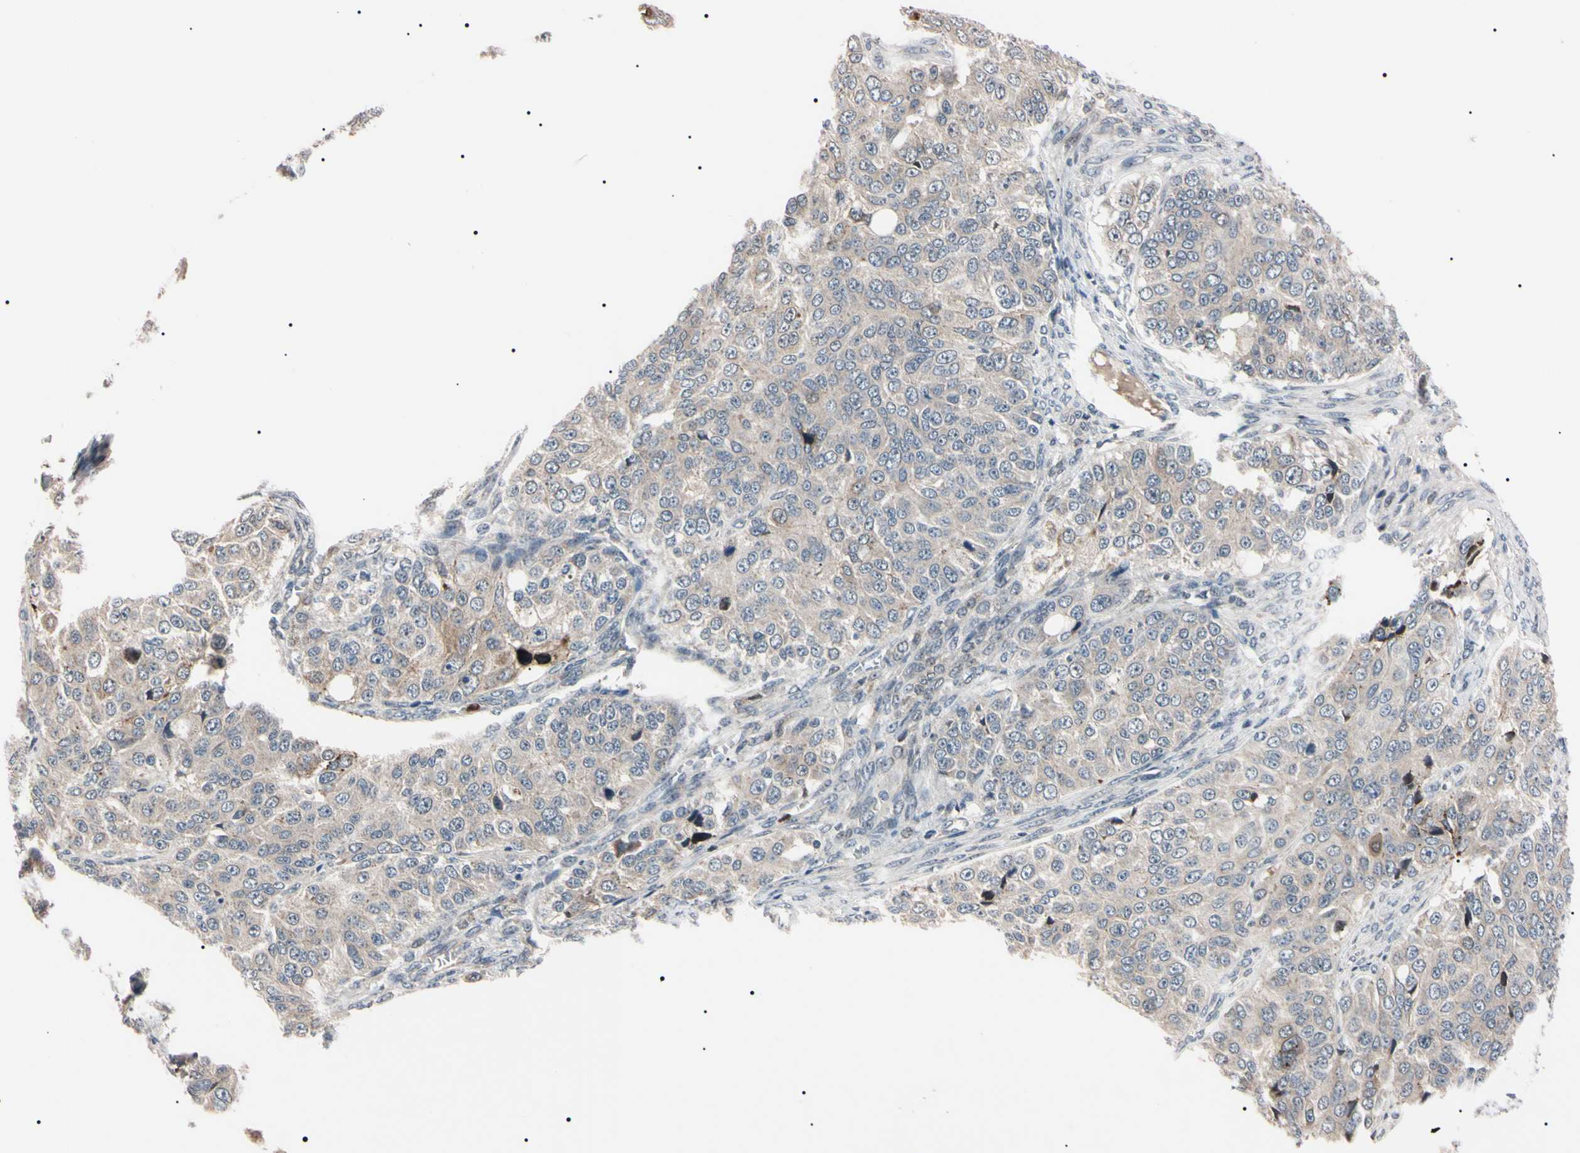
{"staining": {"intensity": "weak", "quantity": ">75%", "location": "cytoplasmic/membranous"}, "tissue": "ovarian cancer", "cell_type": "Tumor cells", "image_type": "cancer", "snomed": [{"axis": "morphology", "description": "Carcinoma, endometroid"}, {"axis": "topography", "description": "Ovary"}], "caption": "IHC of ovarian cancer reveals low levels of weak cytoplasmic/membranous staining in about >75% of tumor cells.", "gene": "TRAF5", "patient": {"sex": "female", "age": 51}}